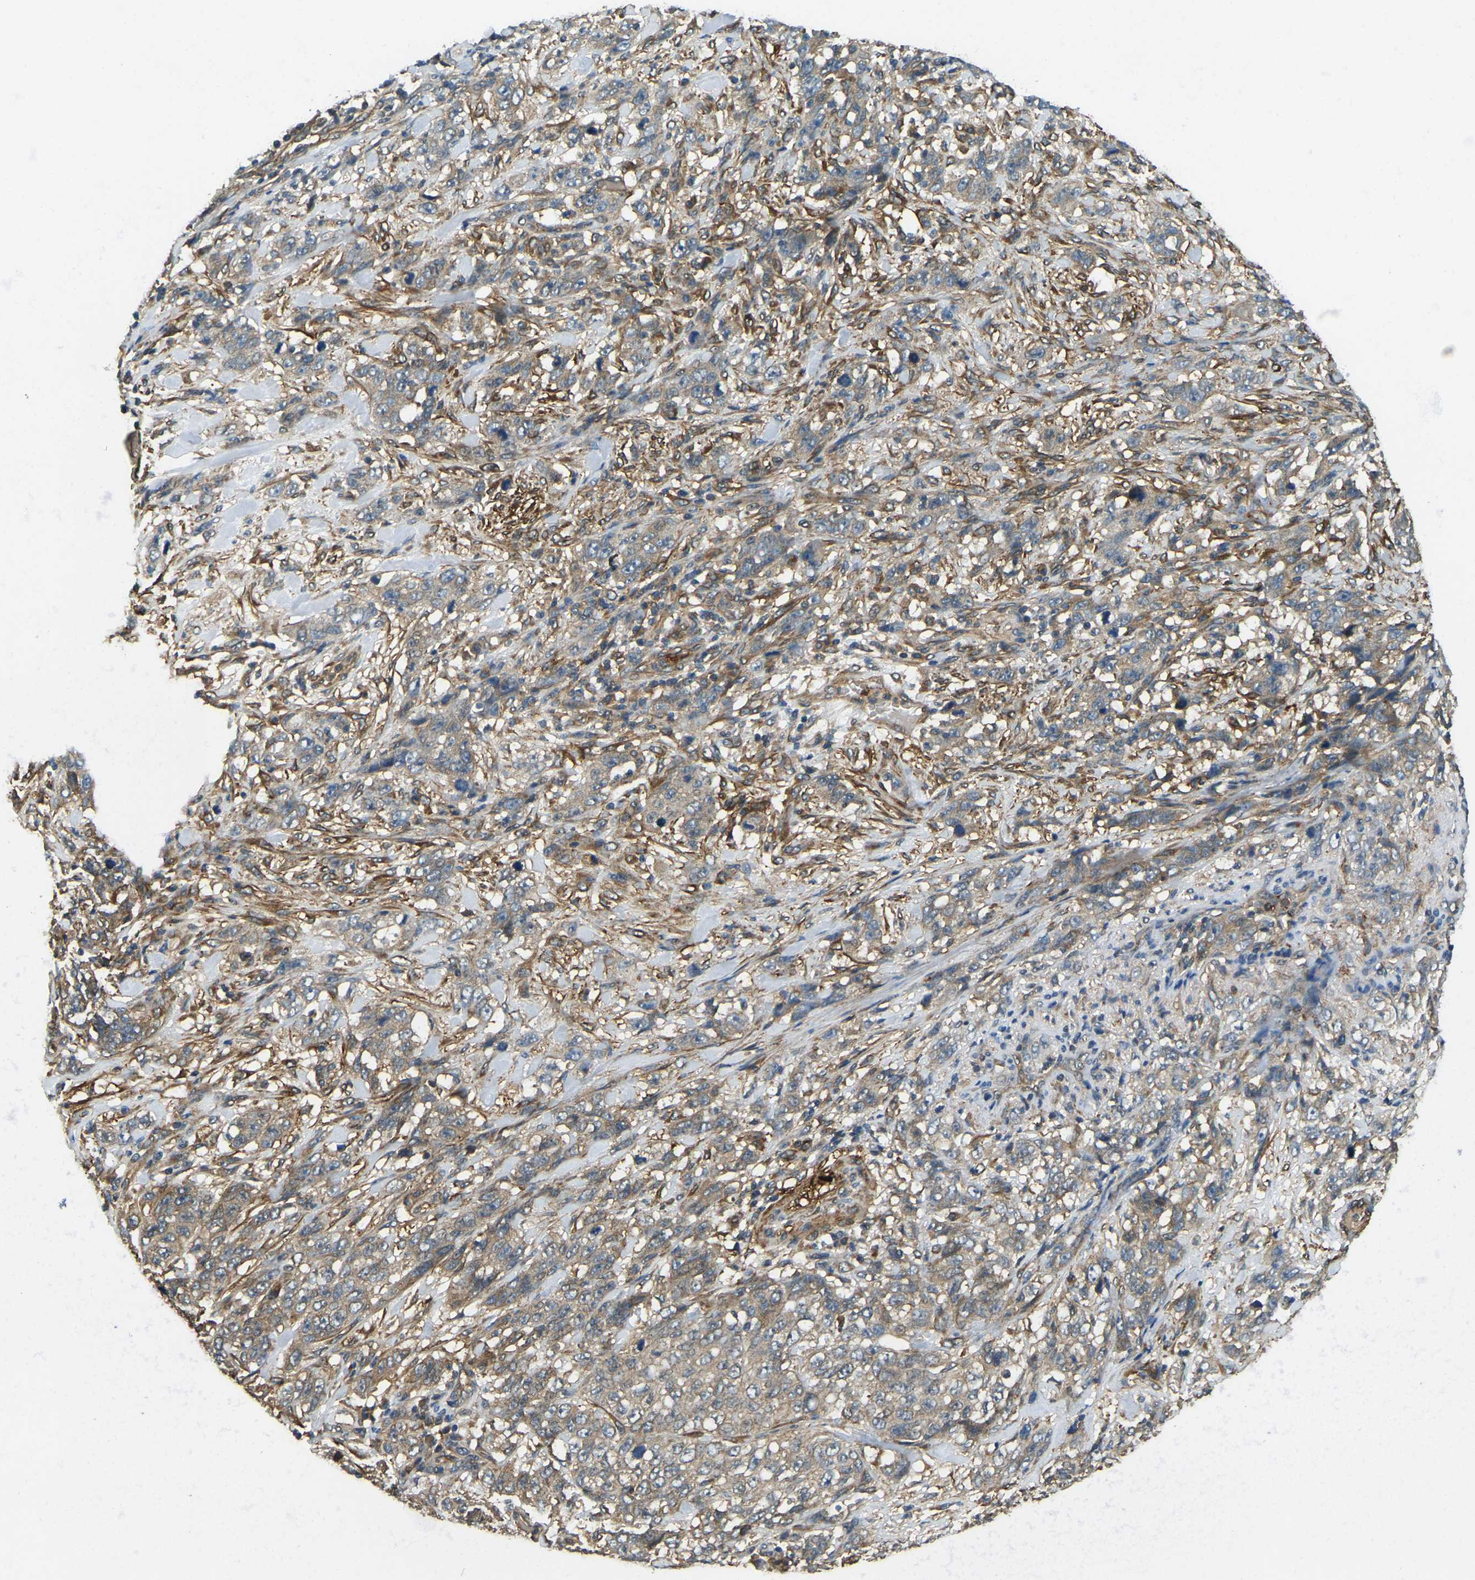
{"staining": {"intensity": "weak", "quantity": ">75%", "location": "cytoplasmic/membranous"}, "tissue": "stomach cancer", "cell_type": "Tumor cells", "image_type": "cancer", "snomed": [{"axis": "morphology", "description": "Adenocarcinoma, NOS"}, {"axis": "topography", "description": "Stomach"}], "caption": "The image shows staining of stomach cancer, revealing weak cytoplasmic/membranous protein positivity (brown color) within tumor cells.", "gene": "ERGIC1", "patient": {"sex": "male", "age": 48}}